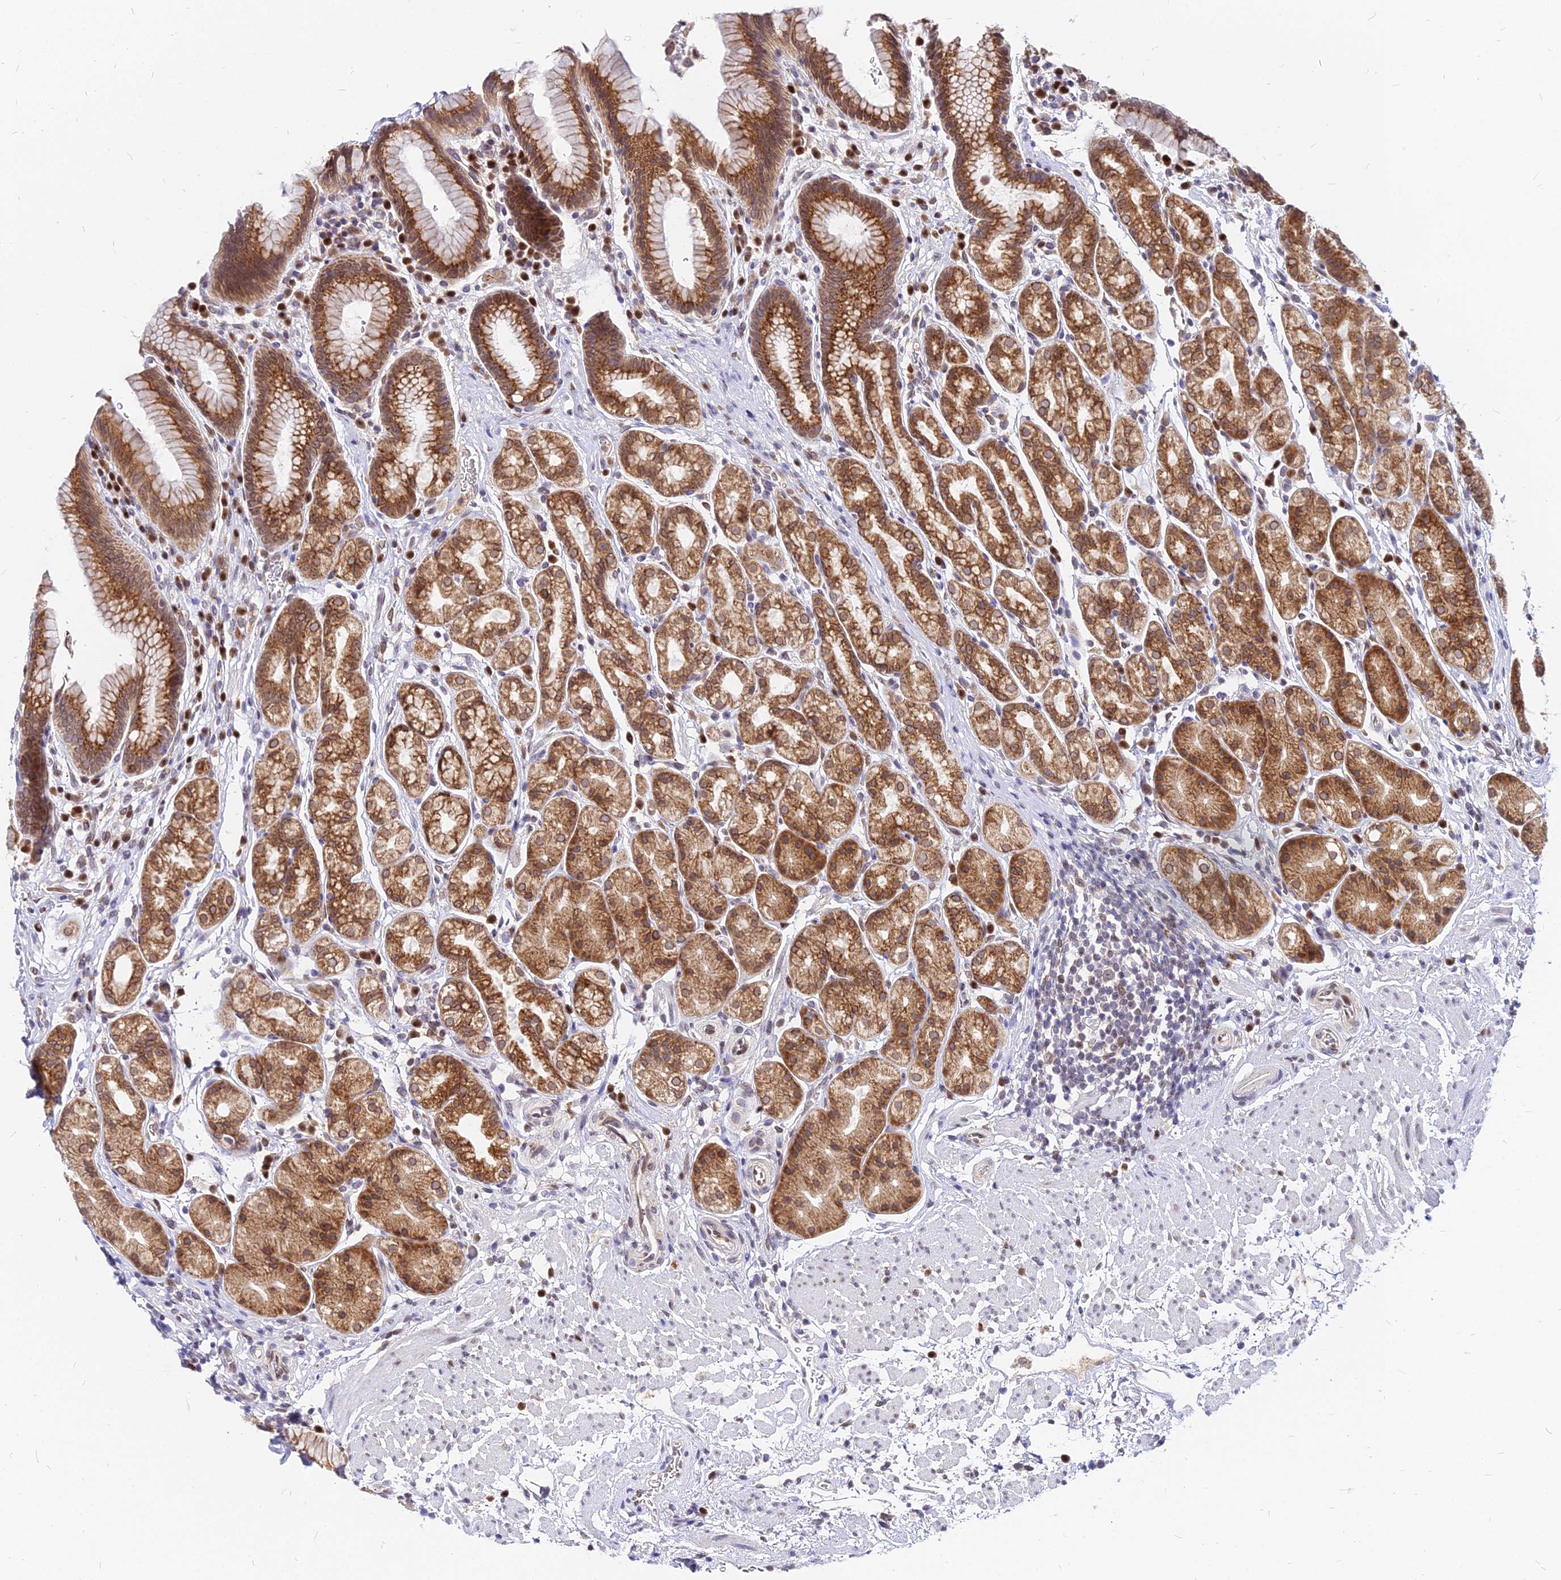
{"staining": {"intensity": "strong", "quantity": ">75%", "location": "cytoplasmic/membranous"}, "tissue": "stomach", "cell_type": "Glandular cells", "image_type": "normal", "snomed": [{"axis": "morphology", "description": "Normal tissue, NOS"}, {"axis": "topography", "description": "Stomach"}], "caption": "Immunohistochemical staining of unremarkable human stomach displays high levels of strong cytoplasmic/membranous expression in about >75% of glandular cells.", "gene": "RNF121", "patient": {"sex": "male", "age": 63}}